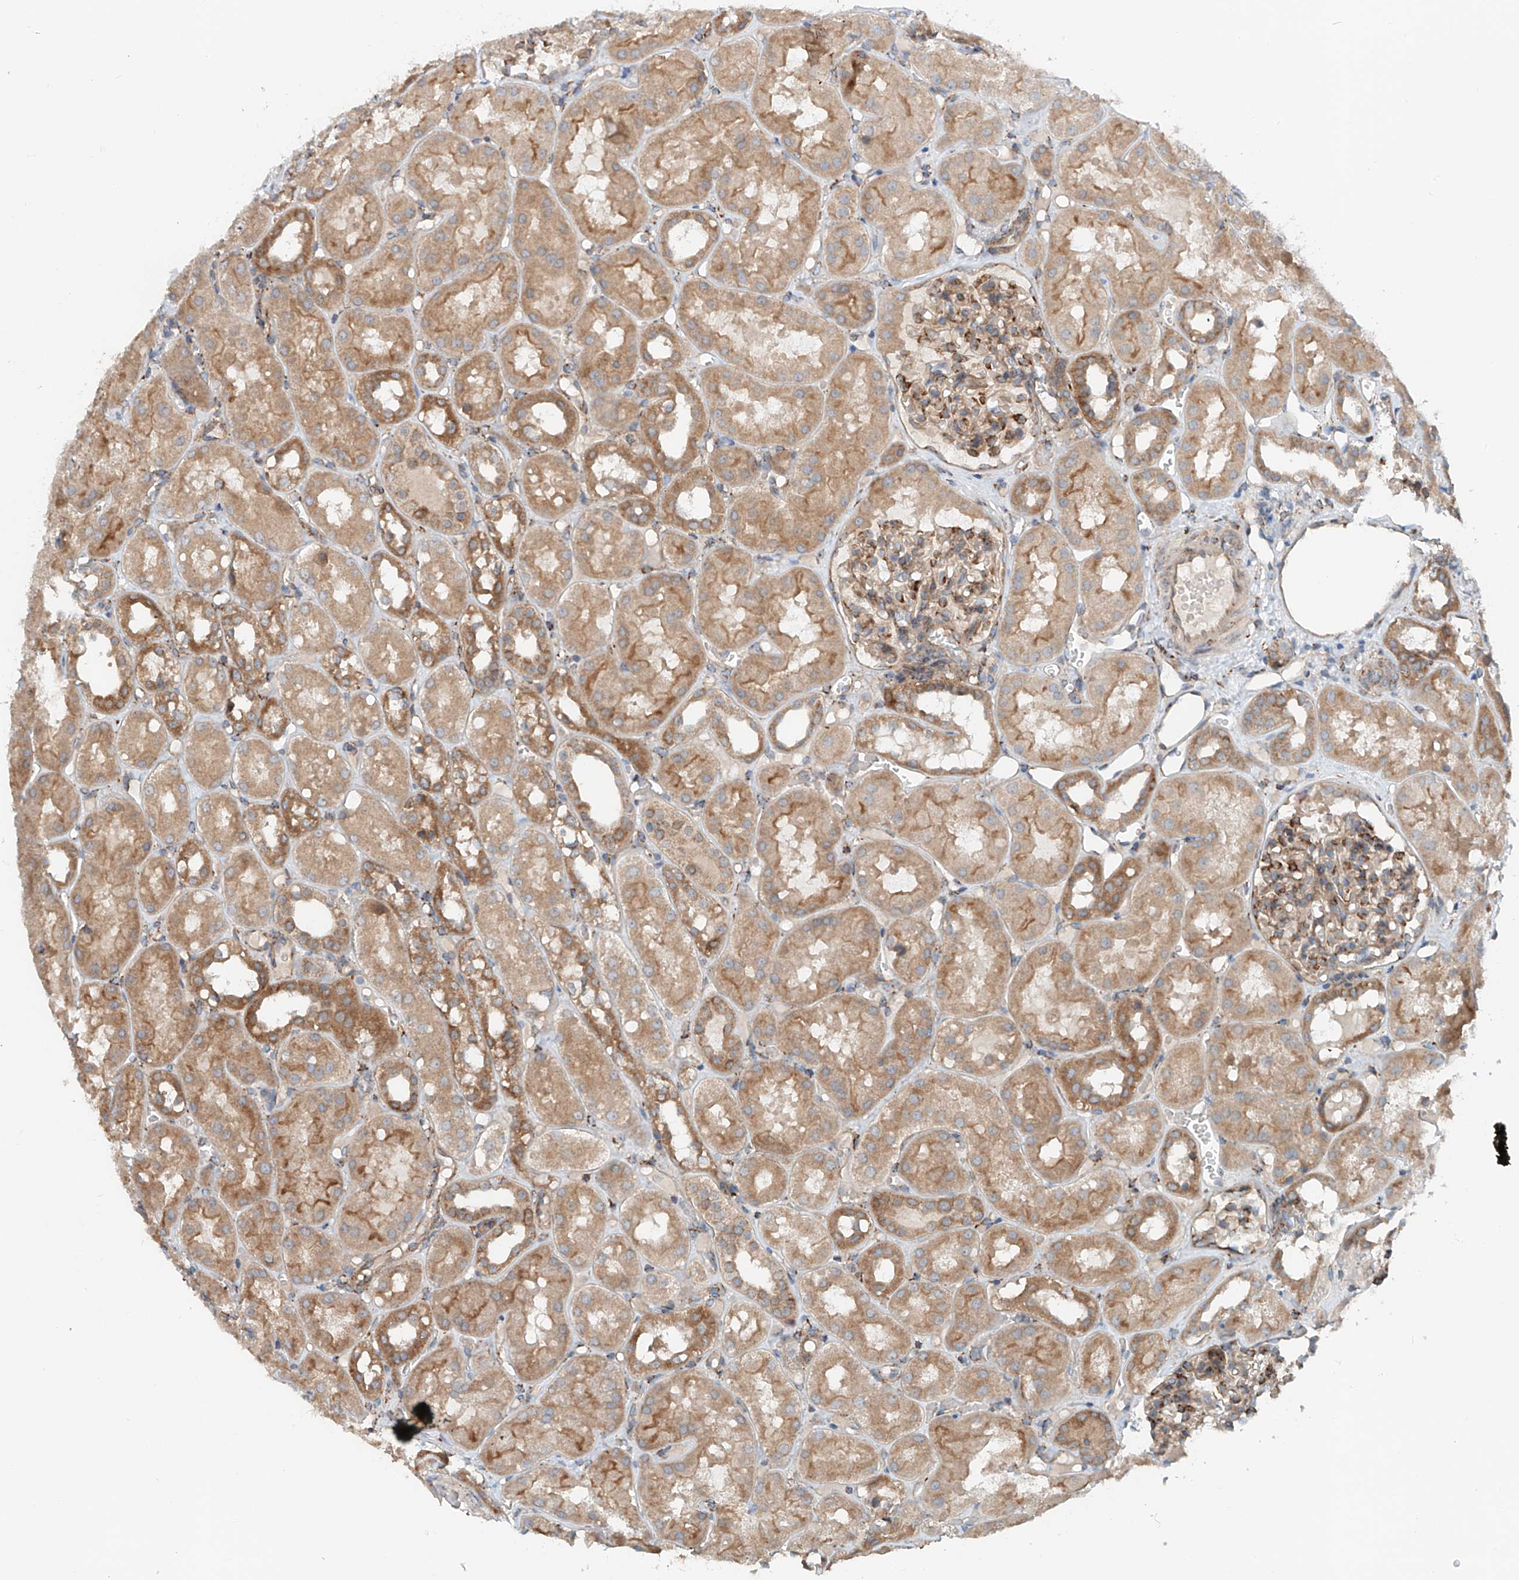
{"staining": {"intensity": "strong", "quantity": "25%-75%", "location": "cytoplasmic/membranous"}, "tissue": "kidney", "cell_type": "Cells in glomeruli", "image_type": "normal", "snomed": [{"axis": "morphology", "description": "Normal tissue, NOS"}, {"axis": "topography", "description": "Kidney"}], "caption": "Protein staining reveals strong cytoplasmic/membranous positivity in about 25%-75% of cells in glomeruli in benign kidney. Nuclei are stained in blue.", "gene": "SNAP29", "patient": {"sex": "male", "age": 16}}